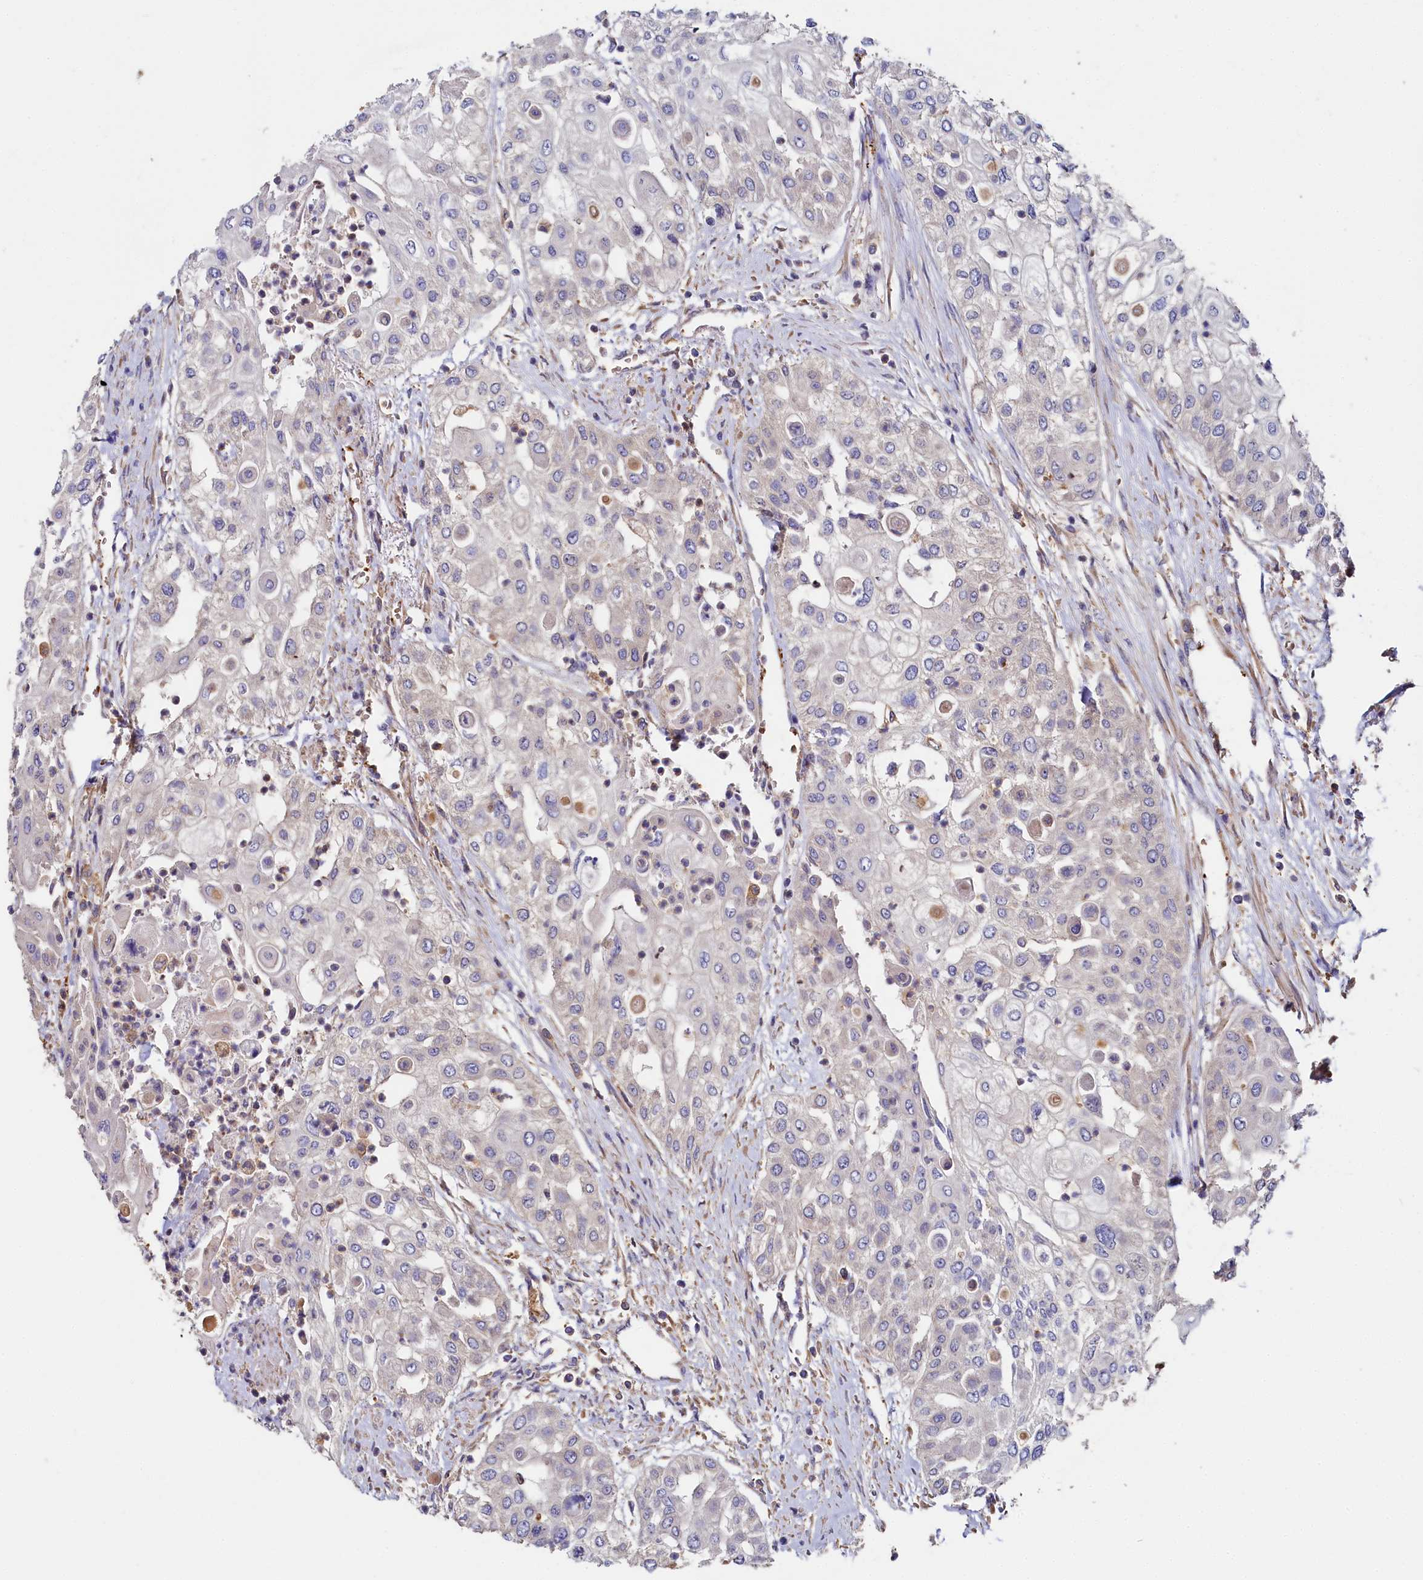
{"staining": {"intensity": "negative", "quantity": "none", "location": "none"}, "tissue": "urothelial cancer", "cell_type": "Tumor cells", "image_type": "cancer", "snomed": [{"axis": "morphology", "description": "Urothelial carcinoma, High grade"}, {"axis": "topography", "description": "Urinary bladder"}], "caption": "Urothelial carcinoma (high-grade) stained for a protein using immunohistochemistry exhibits no positivity tumor cells.", "gene": "PPIP5K1", "patient": {"sex": "female", "age": 79}}